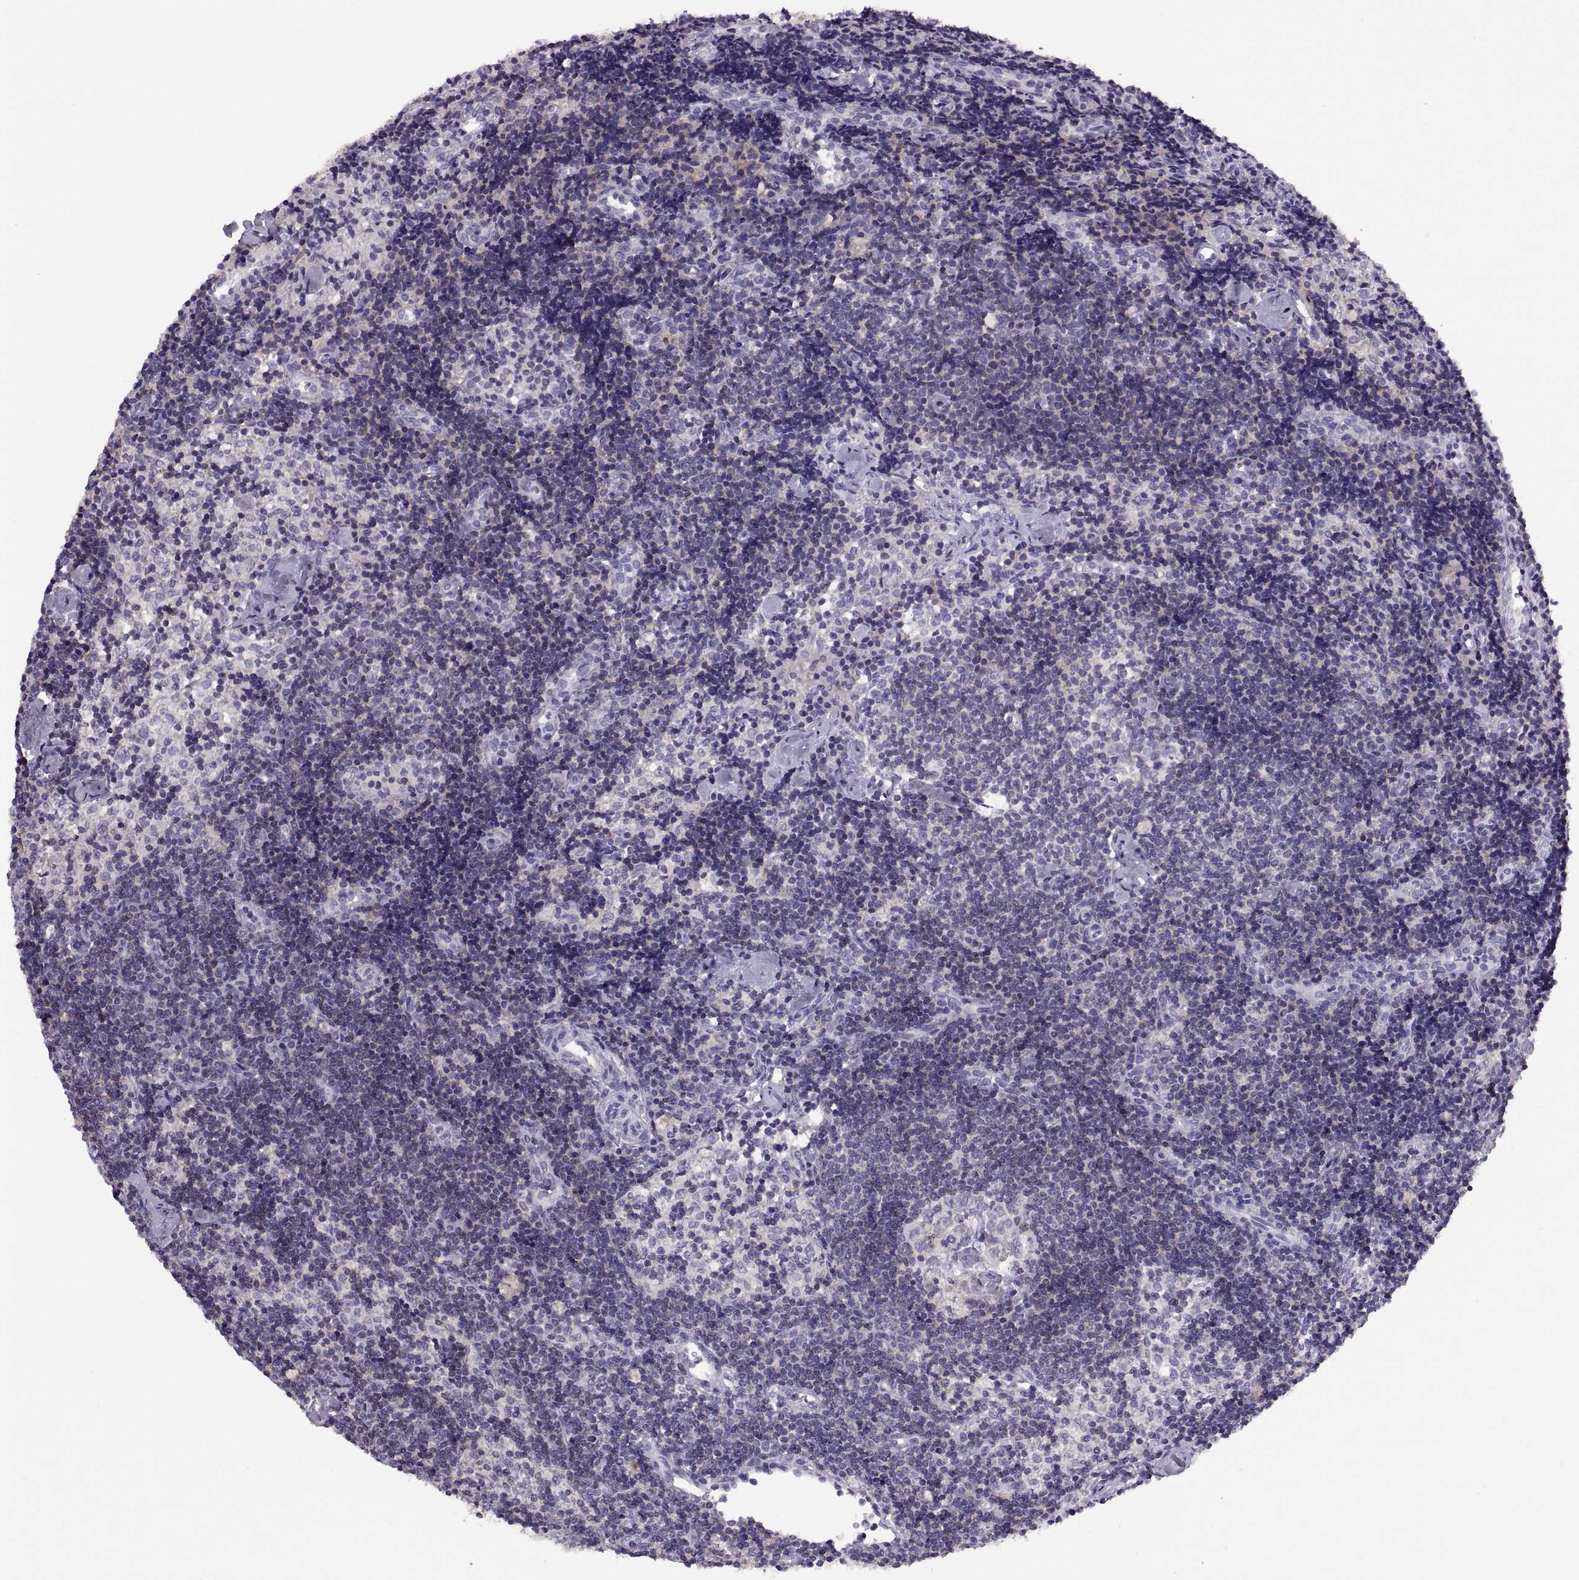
{"staining": {"intensity": "weak", "quantity": "25%-75%", "location": "cytoplasmic/membranous"}, "tissue": "lymph node", "cell_type": "Germinal center cells", "image_type": "normal", "snomed": [{"axis": "morphology", "description": "Normal tissue, NOS"}, {"axis": "topography", "description": "Lymph node"}], "caption": "Immunohistochemical staining of normal human lymph node displays weak cytoplasmic/membranous protein expression in about 25%-75% of germinal center cells.", "gene": "TTC21A", "patient": {"sex": "female", "age": 42}}